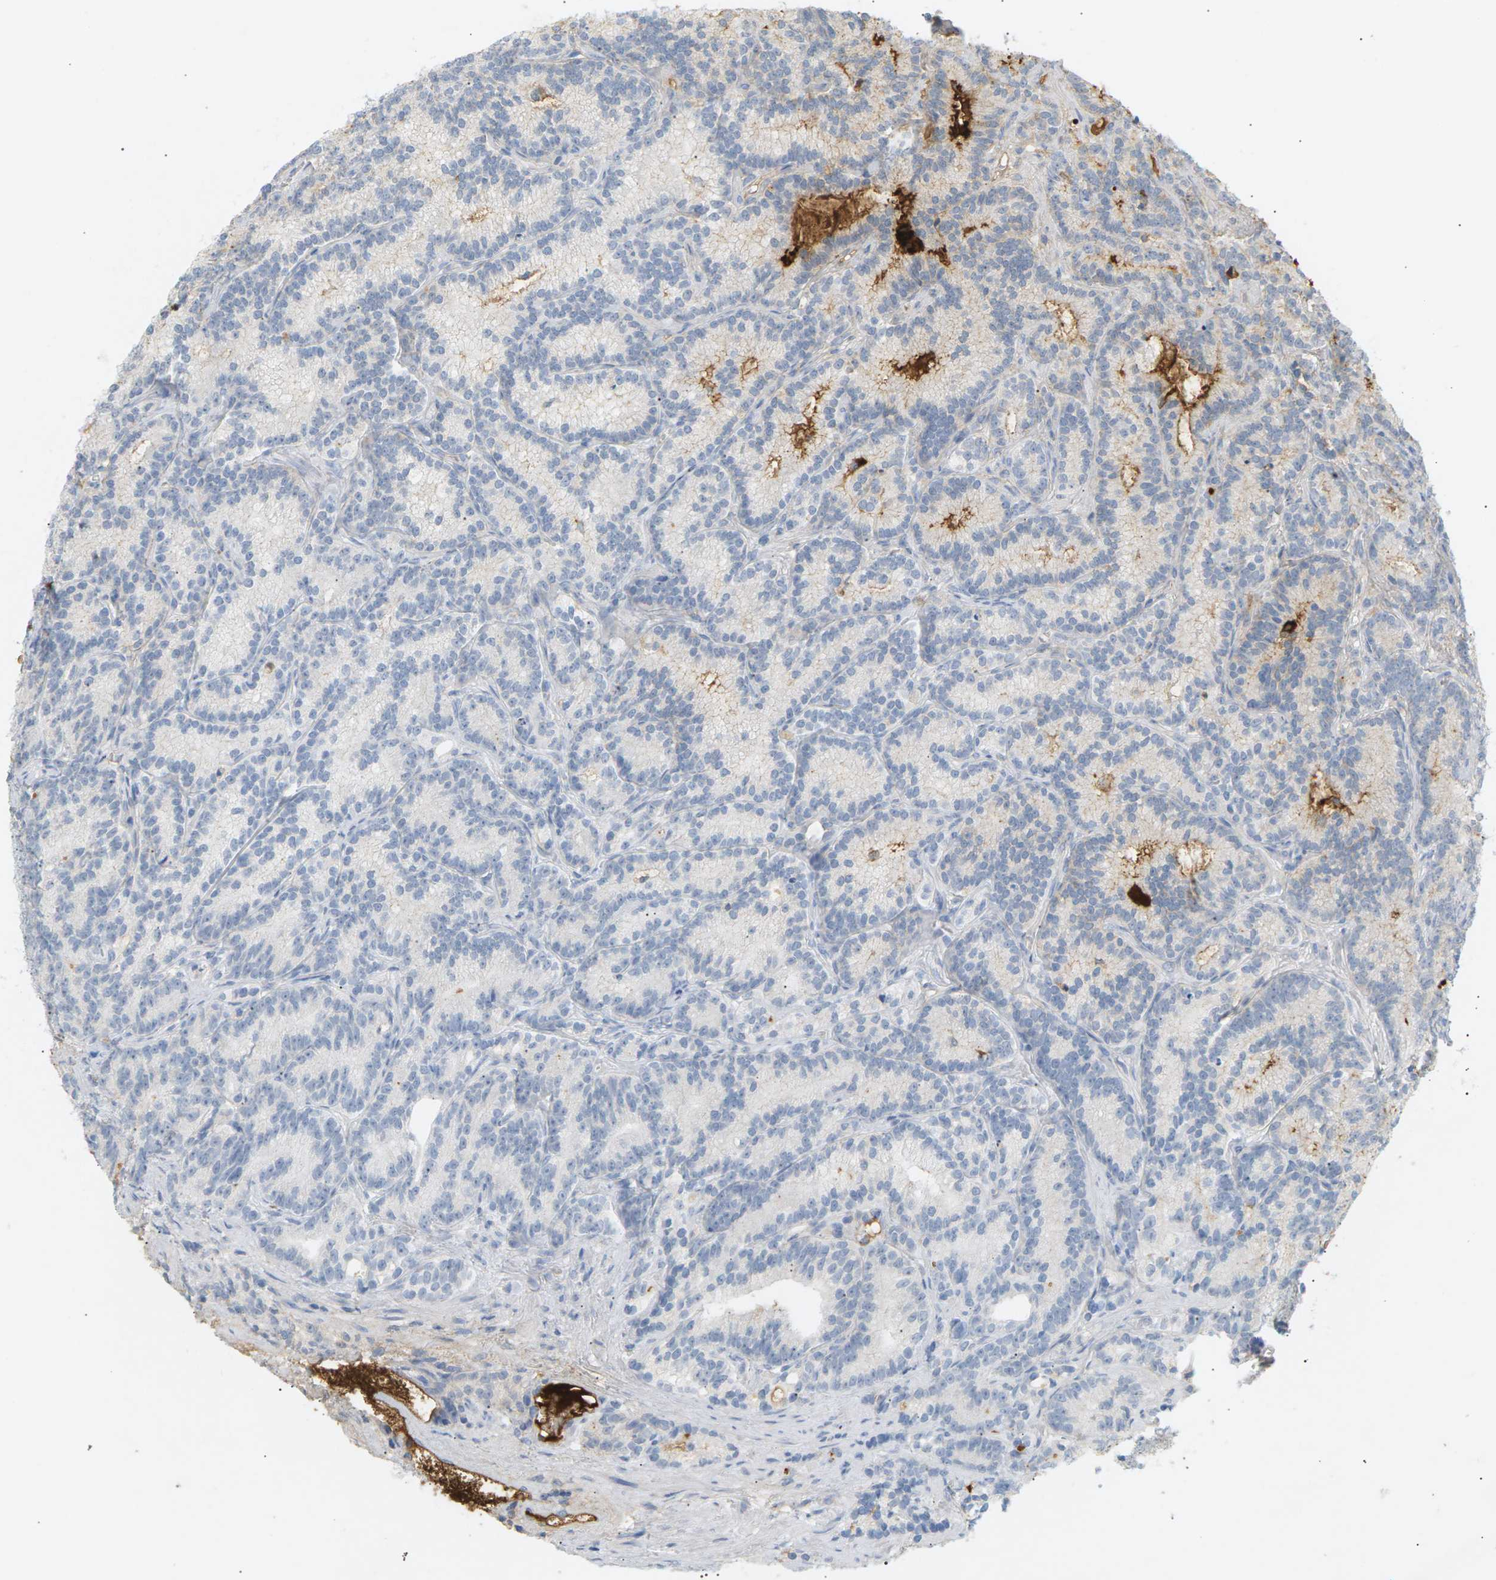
{"staining": {"intensity": "negative", "quantity": "none", "location": "none"}, "tissue": "prostate cancer", "cell_type": "Tumor cells", "image_type": "cancer", "snomed": [{"axis": "morphology", "description": "Adenocarcinoma, Low grade"}, {"axis": "topography", "description": "Prostate"}], "caption": "Immunohistochemical staining of prostate cancer displays no significant positivity in tumor cells.", "gene": "IGLC3", "patient": {"sex": "male", "age": 89}}